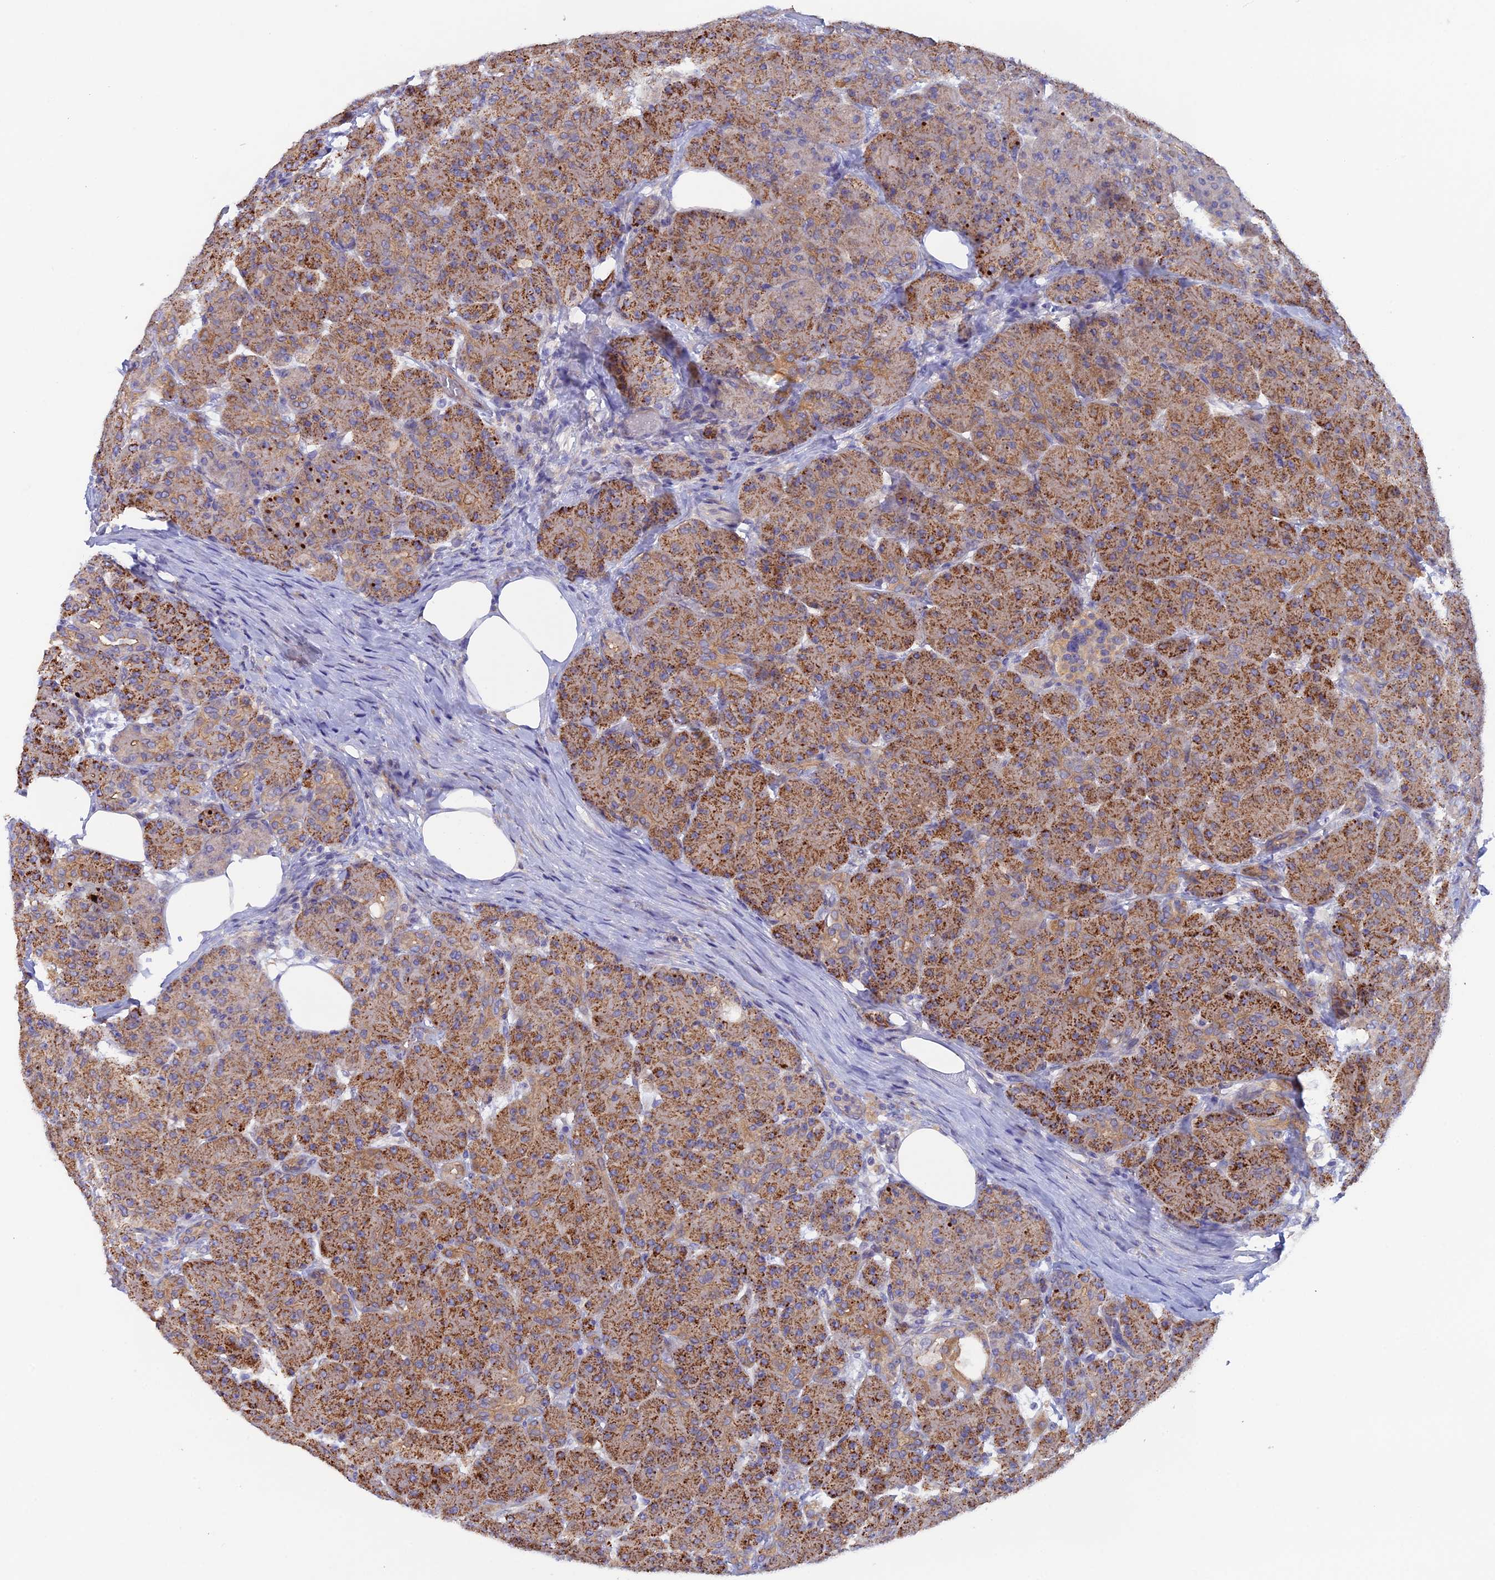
{"staining": {"intensity": "strong", "quantity": "25%-75%", "location": "cytoplasmic/membranous"}, "tissue": "pancreas", "cell_type": "Exocrine glandular cells", "image_type": "normal", "snomed": [{"axis": "morphology", "description": "Normal tissue, NOS"}, {"axis": "topography", "description": "Pancreas"}], "caption": "Immunohistochemical staining of unremarkable pancreas exhibits high levels of strong cytoplasmic/membranous expression in approximately 25%-75% of exocrine glandular cells.", "gene": "FZR1", "patient": {"sex": "male", "age": 63}}